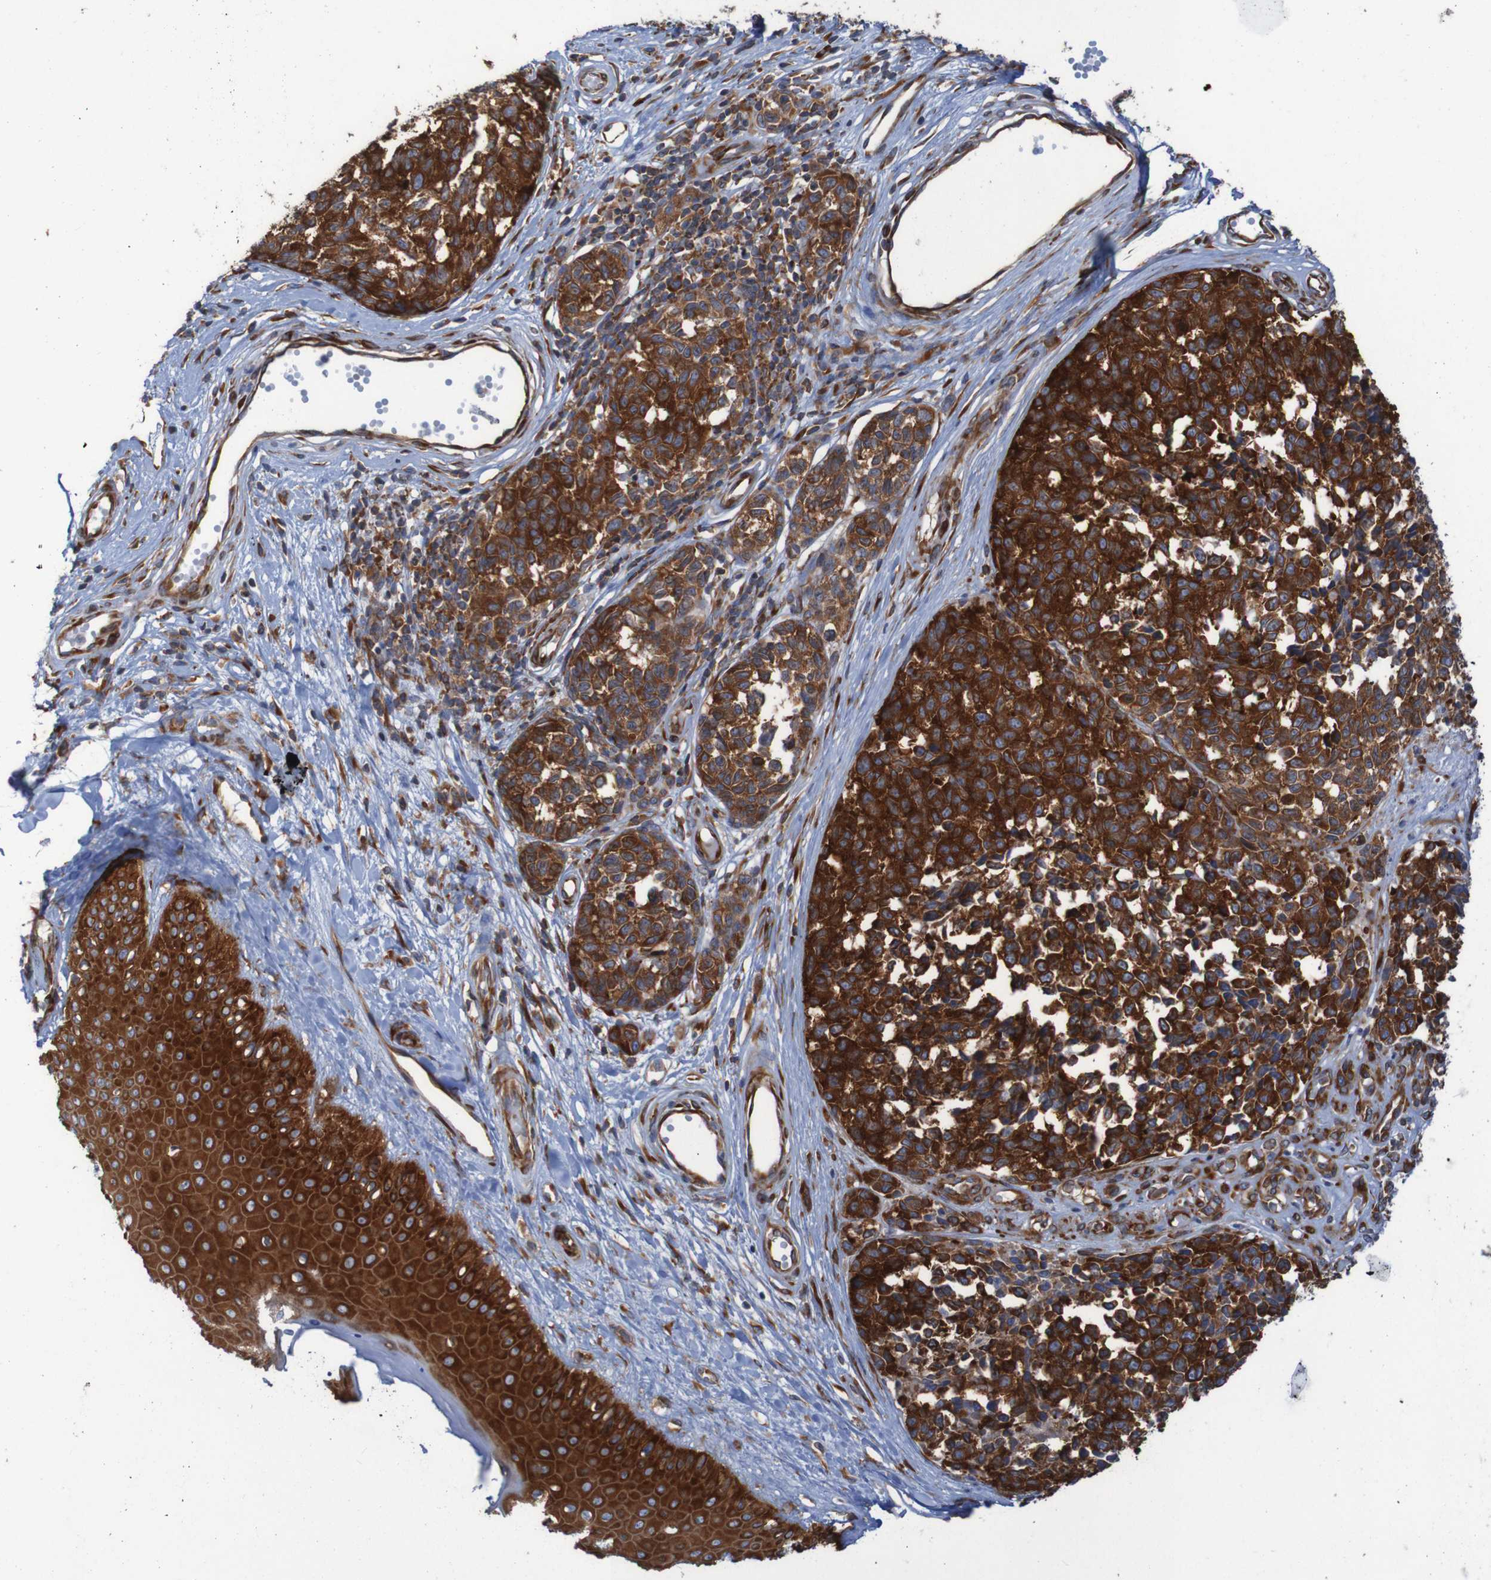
{"staining": {"intensity": "strong", "quantity": ">75%", "location": "cytoplasmic/membranous"}, "tissue": "melanoma", "cell_type": "Tumor cells", "image_type": "cancer", "snomed": [{"axis": "morphology", "description": "Malignant melanoma, NOS"}, {"axis": "topography", "description": "Skin"}], "caption": "Protein staining by immunohistochemistry displays strong cytoplasmic/membranous positivity in approximately >75% of tumor cells in melanoma.", "gene": "RPL10", "patient": {"sex": "female", "age": 64}}